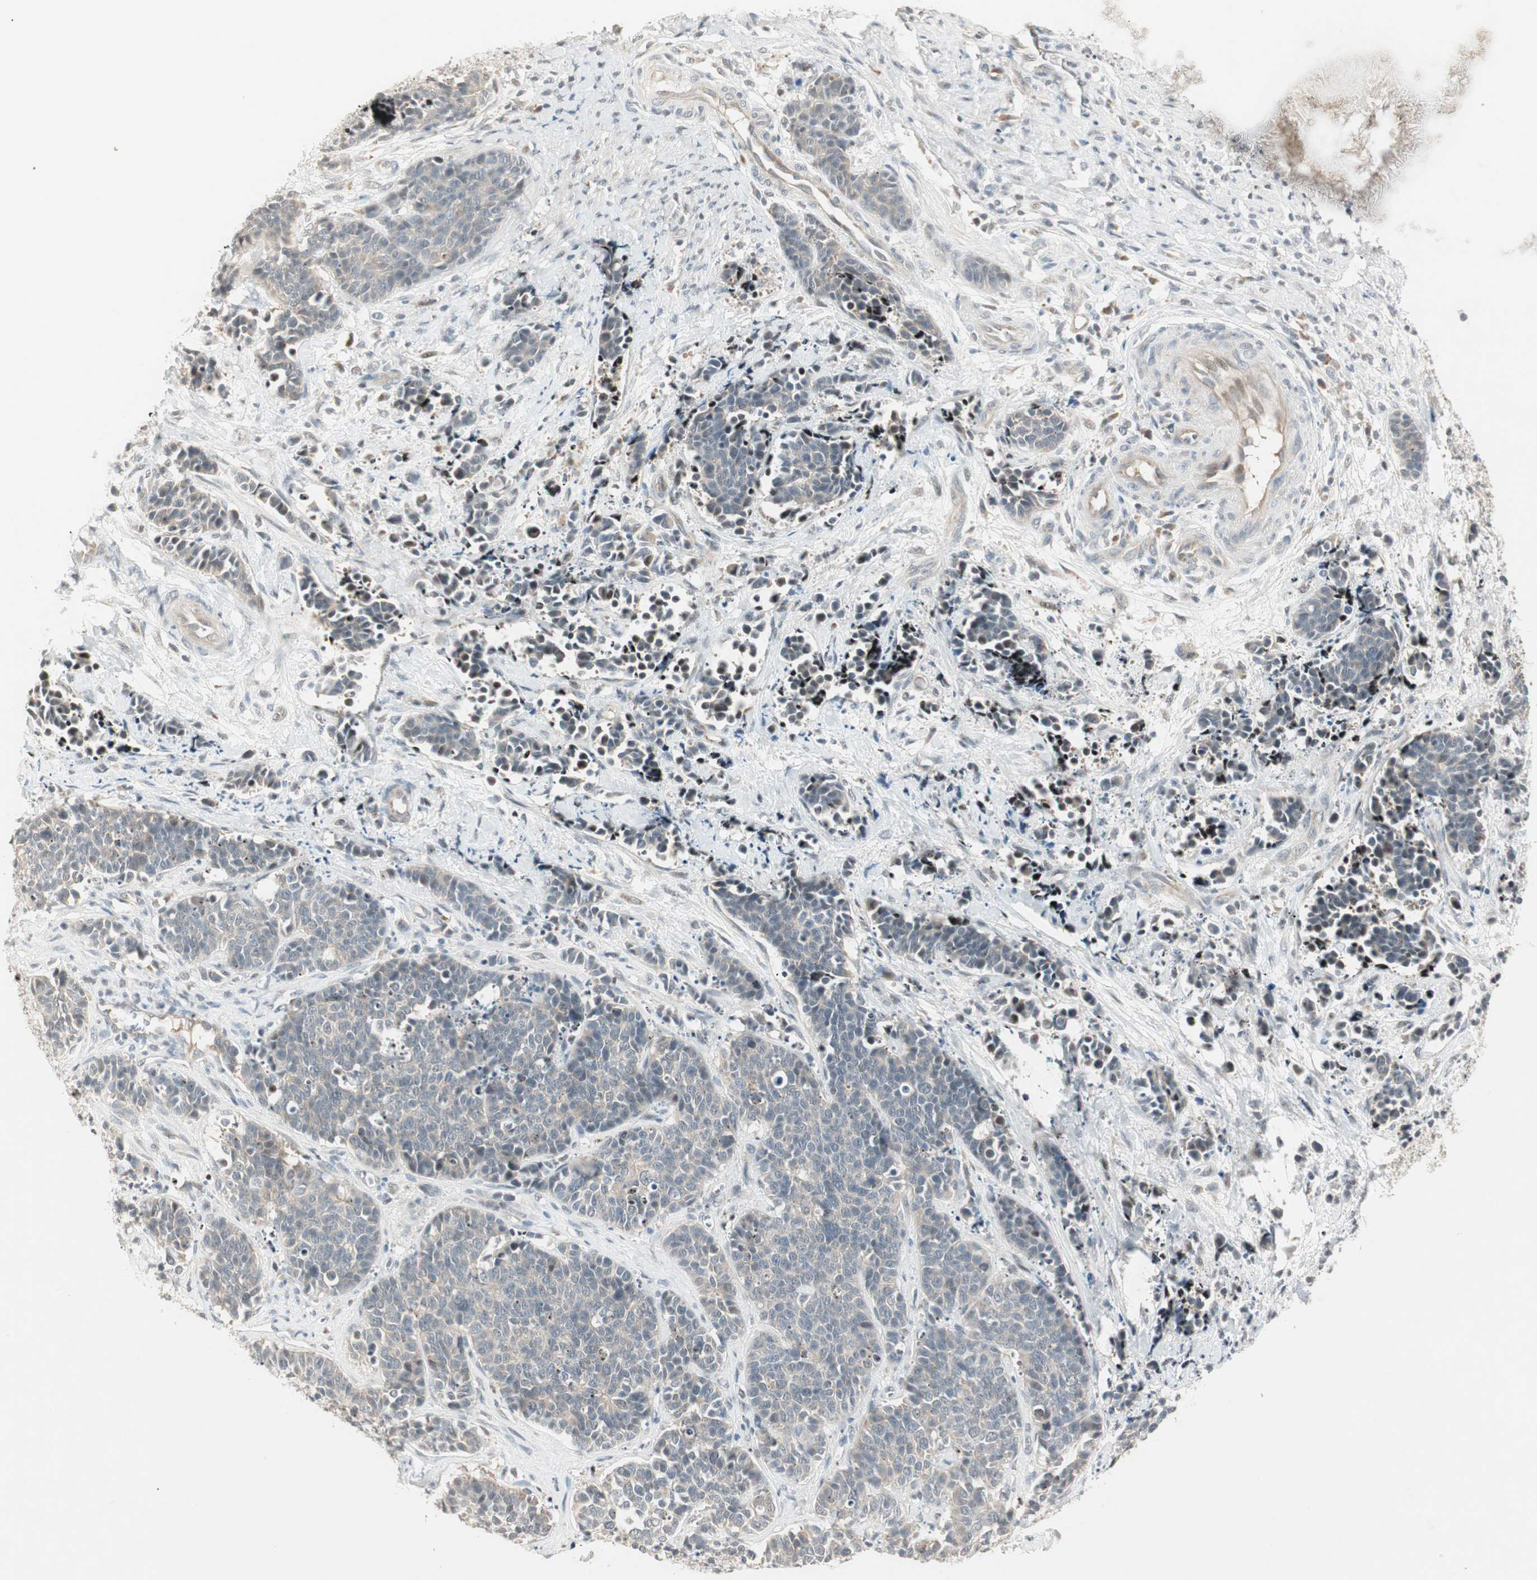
{"staining": {"intensity": "weak", "quantity": "<25%", "location": "cytoplasmic/membranous"}, "tissue": "cervical cancer", "cell_type": "Tumor cells", "image_type": "cancer", "snomed": [{"axis": "morphology", "description": "Squamous cell carcinoma, NOS"}, {"axis": "topography", "description": "Cervix"}], "caption": "This photomicrograph is of cervical cancer (squamous cell carcinoma) stained with immunohistochemistry (IHC) to label a protein in brown with the nuclei are counter-stained blue. There is no positivity in tumor cells.", "gene": "ACSL5", "patient": {"sex": "female", "age": 35}}